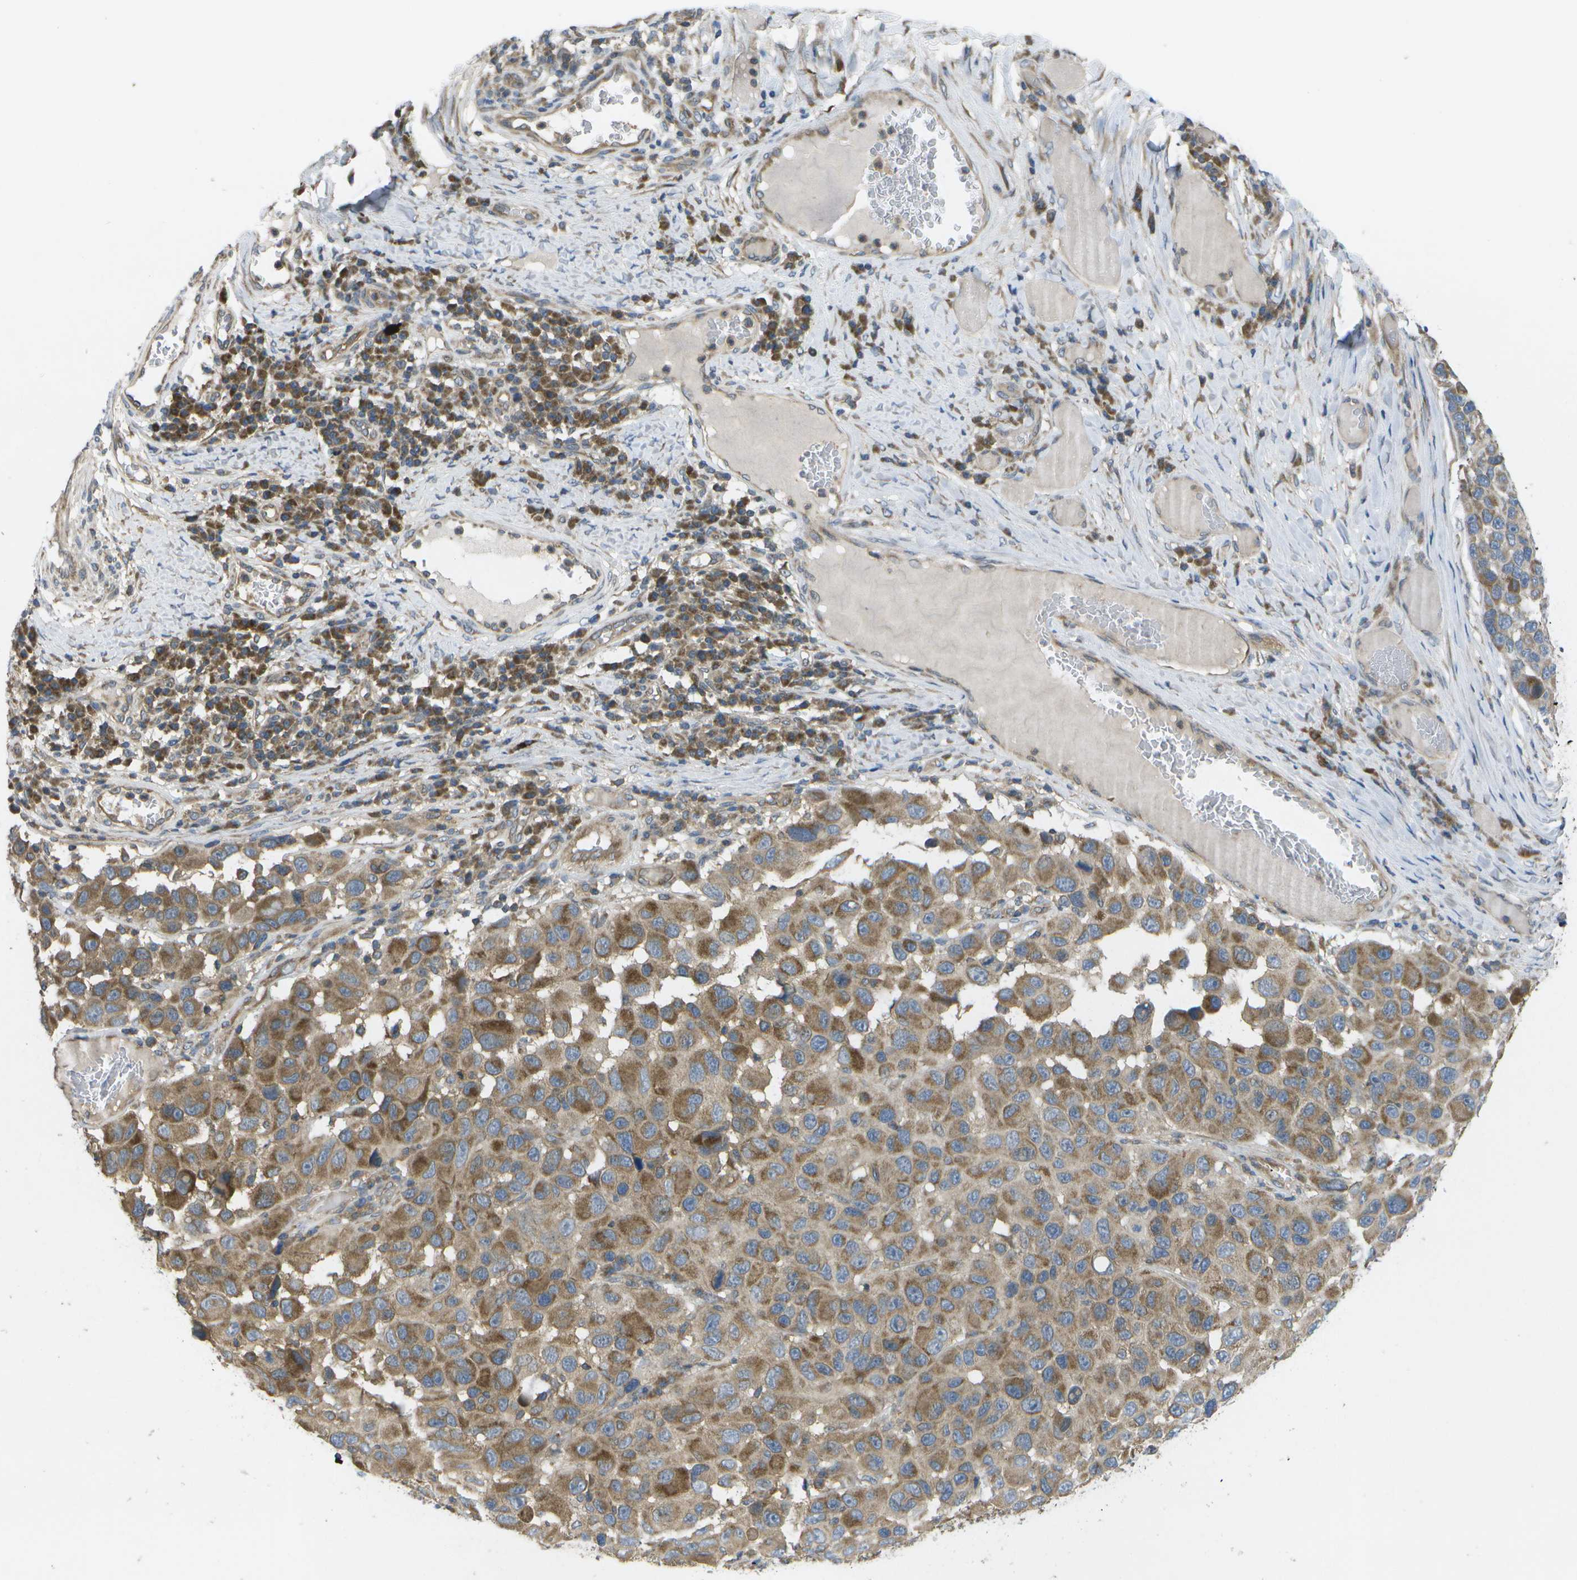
{"staining": {"intensity": "moderate", "quantity": ">75%", "location": "cytoplasmic/membranous"}, "tissue": "melanoma", "cell_type": "Tumor cells", "image_type": "cancer", "snomed": [{"axis": "morphology", "description": "Malignant melanoma, NOS"}, {"axis": "topography", "description": "Skin"}], "caption": "This image shows malignant melanoma stained with IHC to label a protein in brown. The cytoplasmic/membranous of tumor cells show moderate positivity for the protein. Nuclei are counter-stained blue.", "gene": "DPM3", "patient": {"sex": "male", "age": 53}}